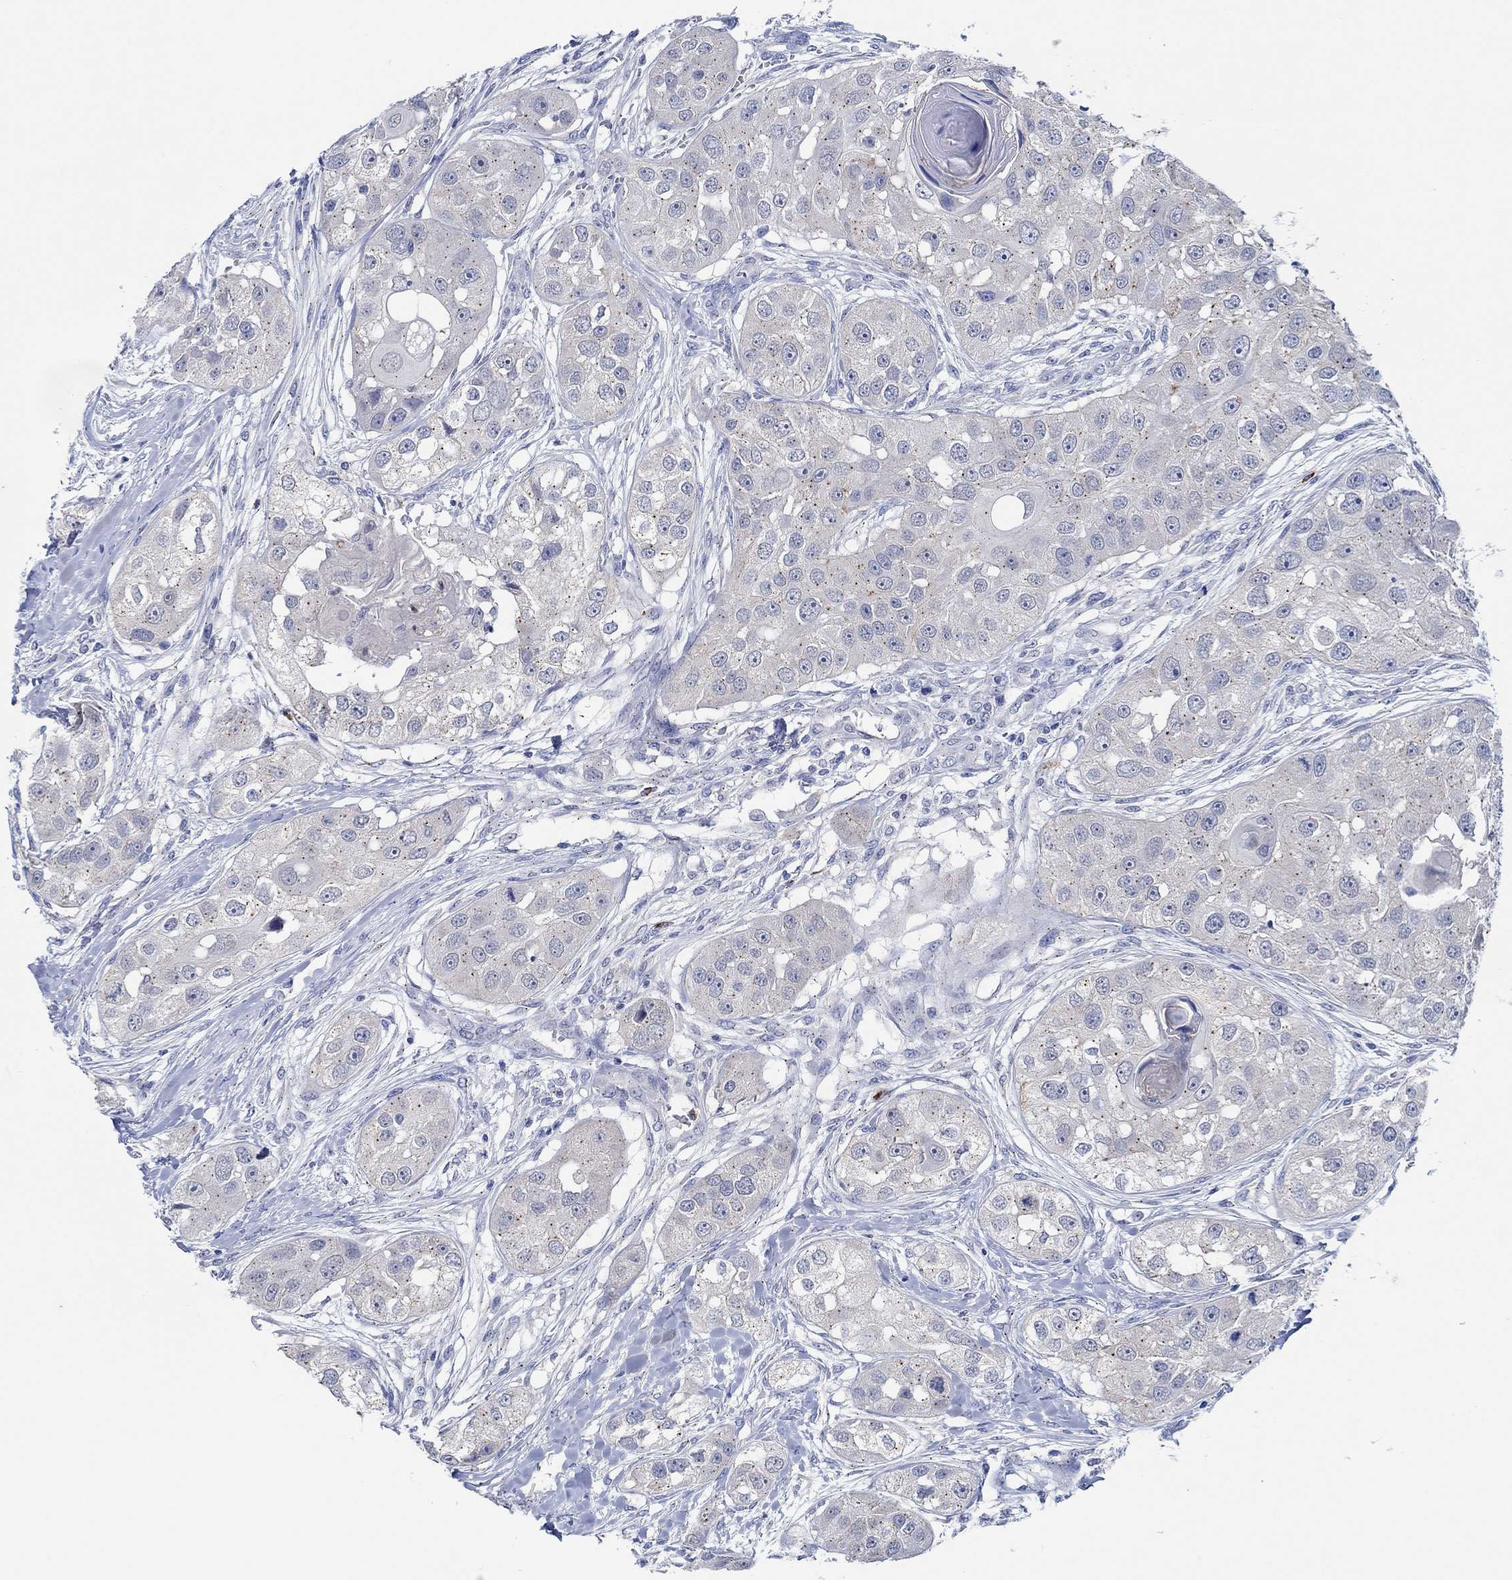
{"staining": {"intensity": "moderate", "quantity": "<25%", "location": "cytoplasmic/membranous"}, "tissue": "head and neck cancer", "cell_type": "Tumor cells", "image_type": "cancer", "snomed": [{"axis": "morphology", "description": "Normal tissue, NOS"}, {"axis": "morphology", "description": "Squamous cell carcinoma, NOS"}, {"axis": "topography", "description": "Skeletal muscle"}, {"axis": "topography", "description": "Head-Neck"}], "caption": "This is an image of immunohistochemistry staining of head and neck cancer, which shows moderate positivity in the cytoplasmic/membranous of tumor cells.", "gene": "CPM", "patient": {"sex": "male", "age": 51}}